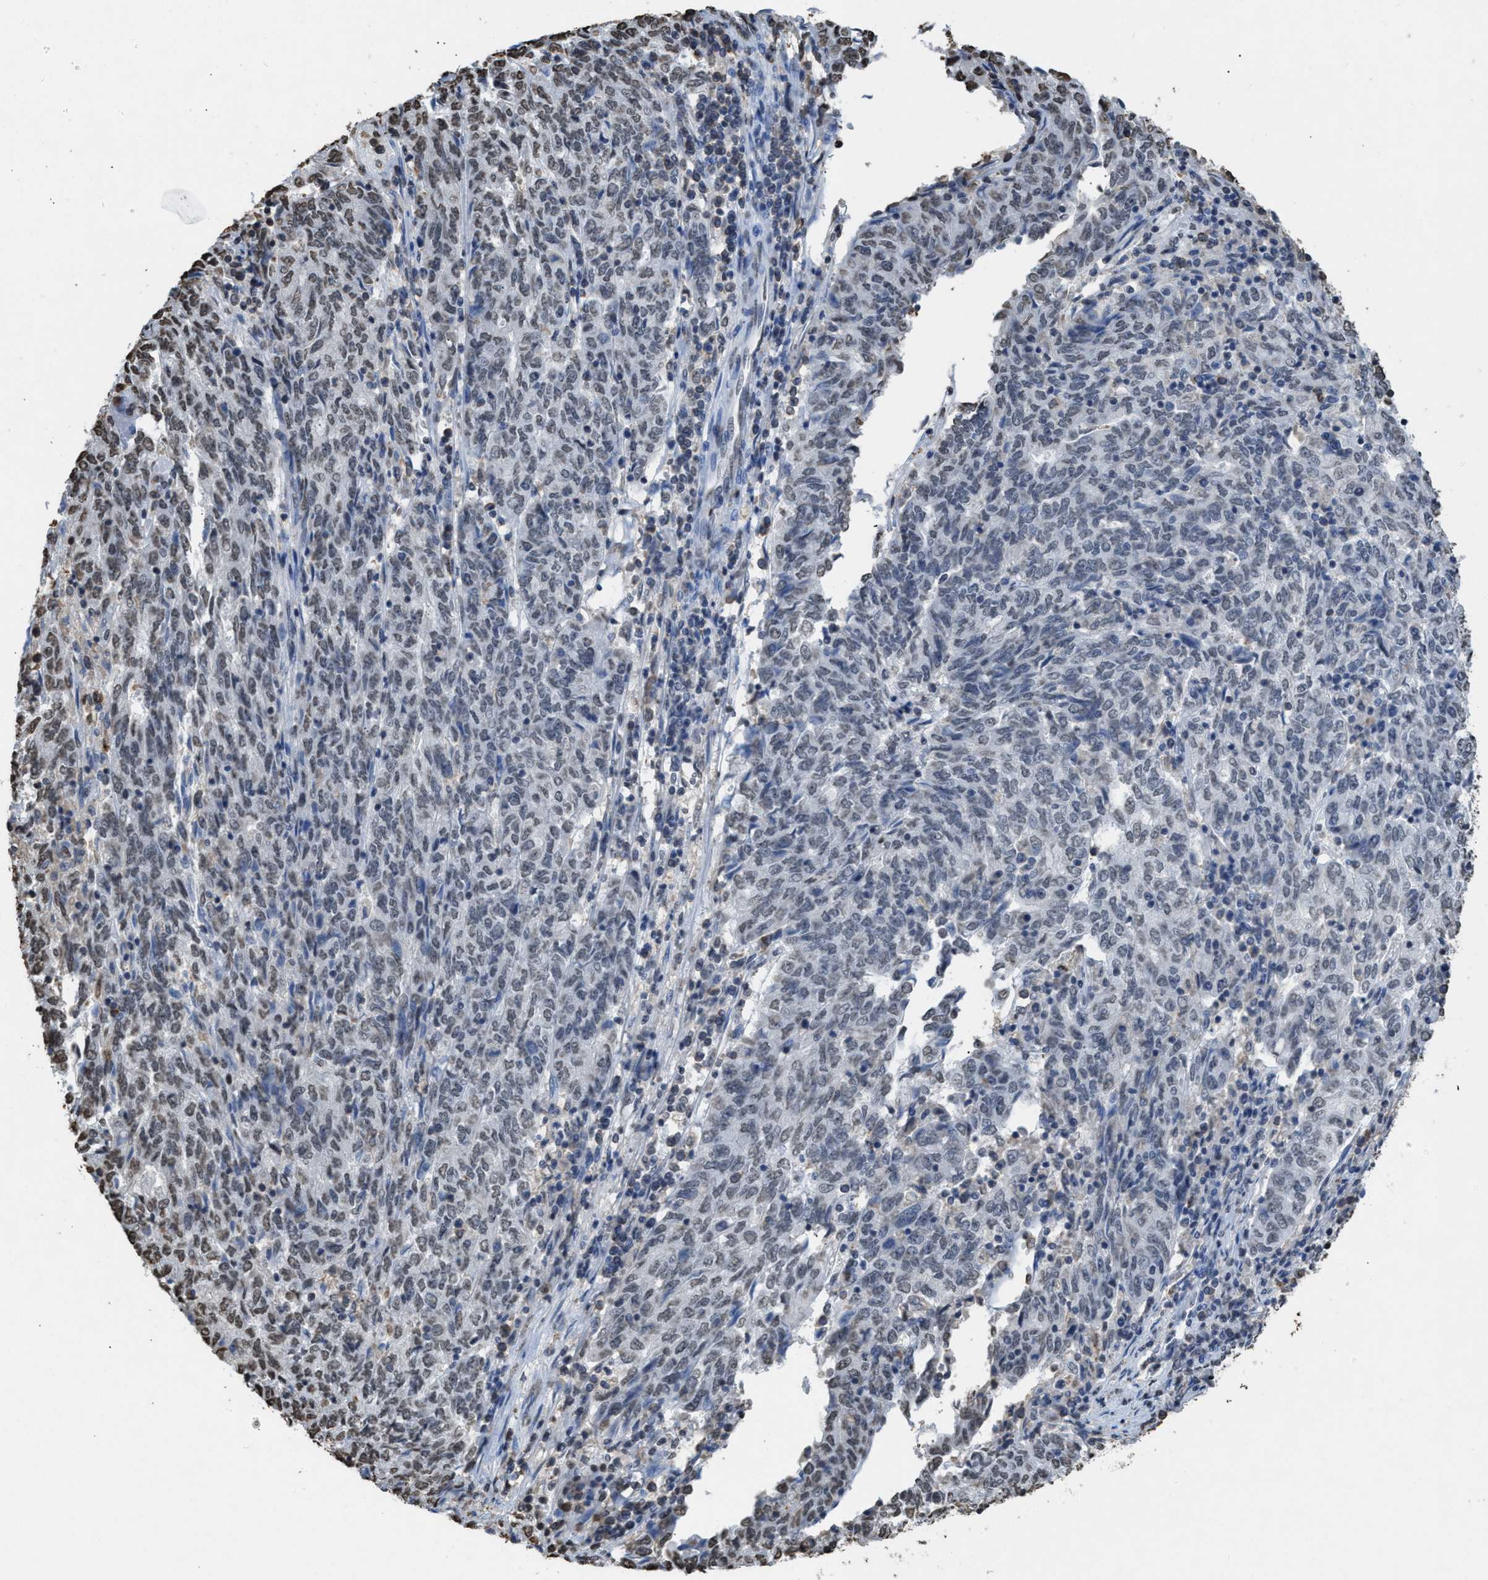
{"staining": {"intensity": "weak", "quantity": "<25%", "location": "nuclear"}, "tissue": "endometrial cancer", "cell_type": "Tumor cells", "image_type": "cancer", "snomed": [{"axis": "morphology", "description": "Adenocarcinoma, NOS"}, {"axis": "topography", "description": "Endometrium"}], "caption": "This is an immunohistochemistry micrograph of human endometrial cancer (adenocarcinoma). There is no positivity in tumor cells.", "gene": "NUP88", "patient": {"sex": "female", "age": 80}}